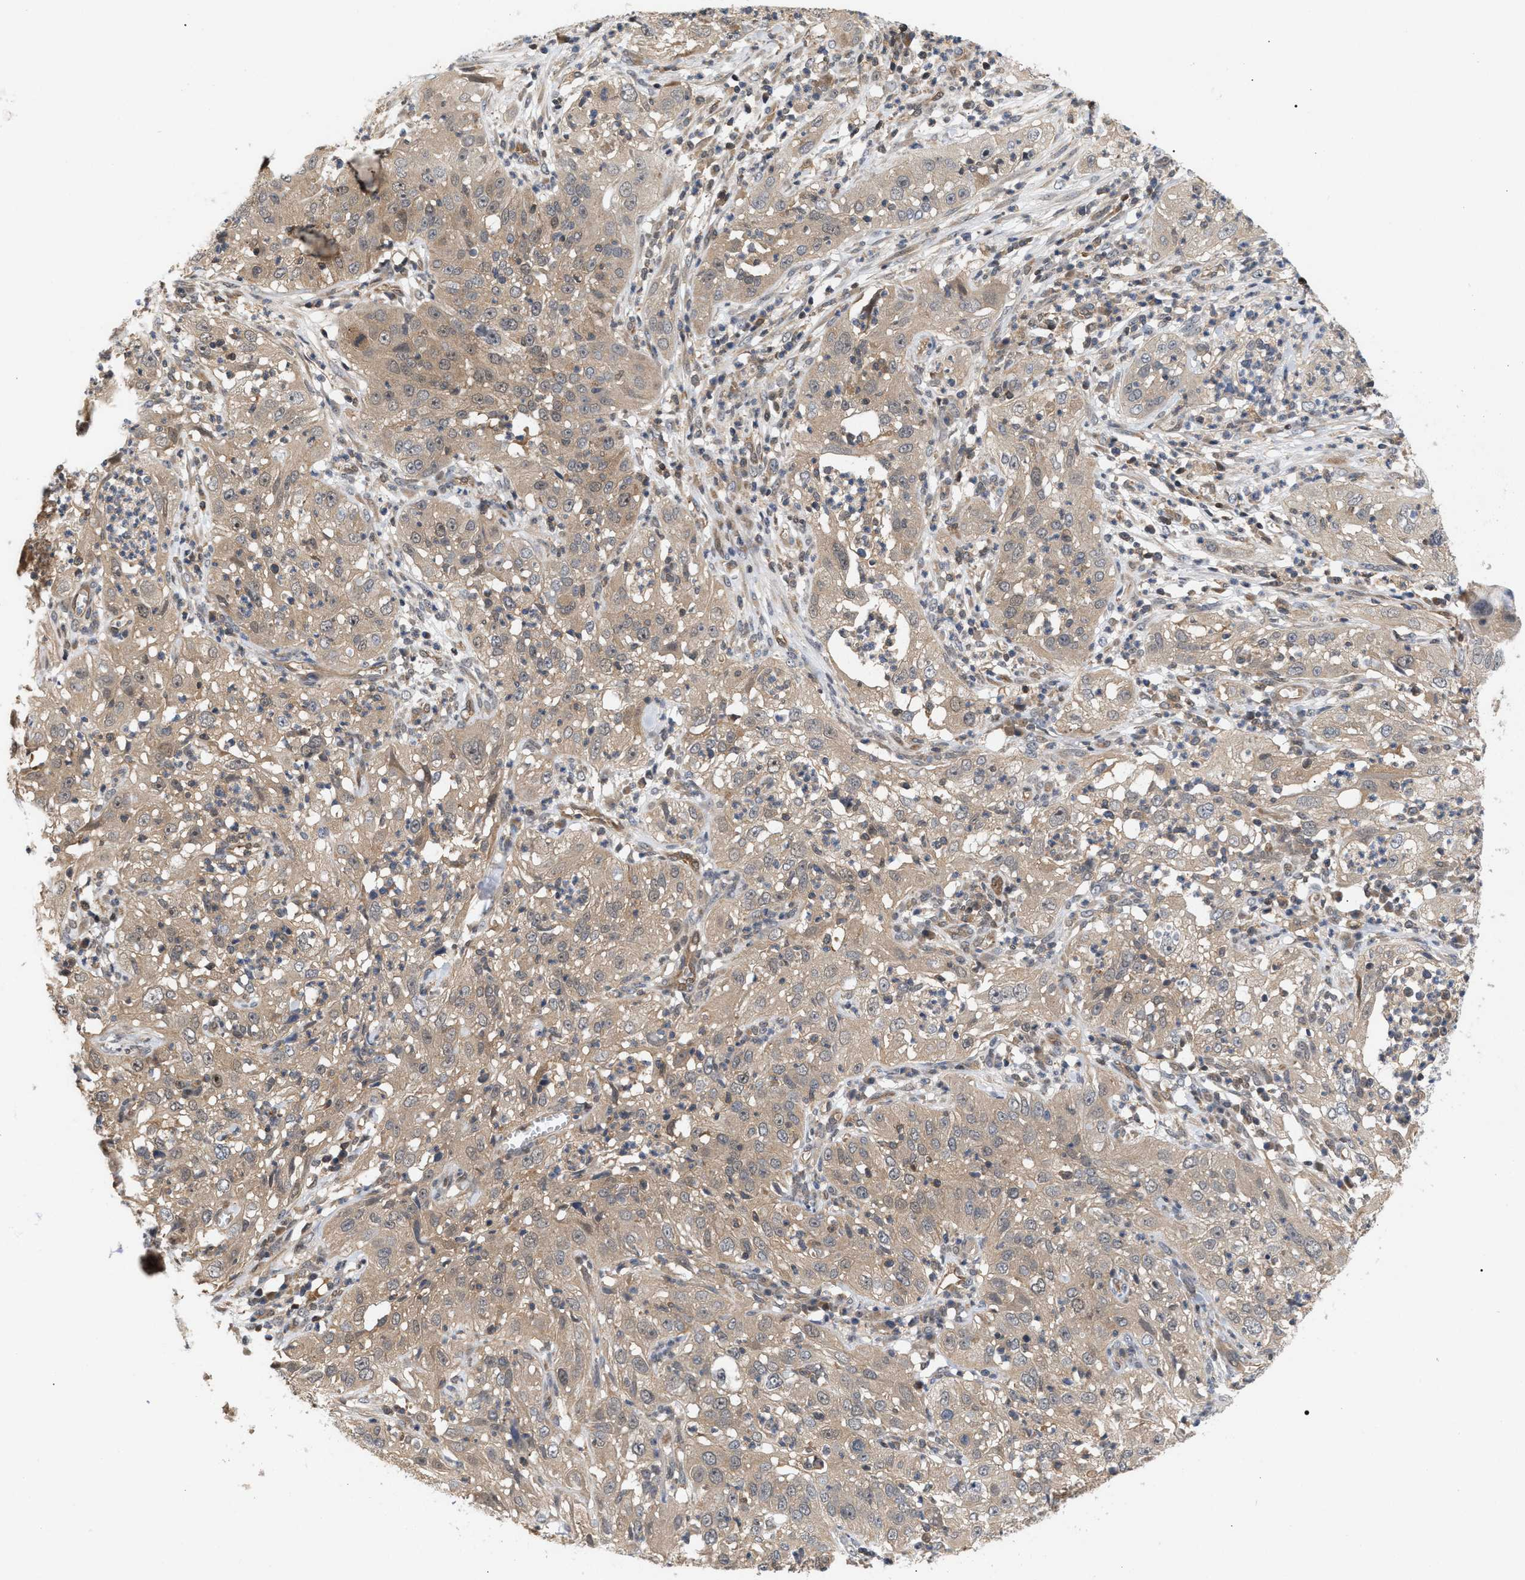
{"staining": {"intensity": "moderate", "quantity": ">75%", "location": "cytoplasmic/membranous"}, "tissue": "cervical cancer", "cell_type": "Tumor cells", "image_type": "cancer", "snomed": [{"axis": "morphology", "description": "Squamous cell carcinoma, NOS"}, {"axis": "topography", "description": "Cervix"}], "caption": "Brown immunohistochemical staining in human squamous cell carcinoma (cervical) shows moderate cytoplasmic/membranous expression in approximately >75% of tumor cells.", "gene": "GLOD4", "patient": {"sex": "female", "age": 32}}